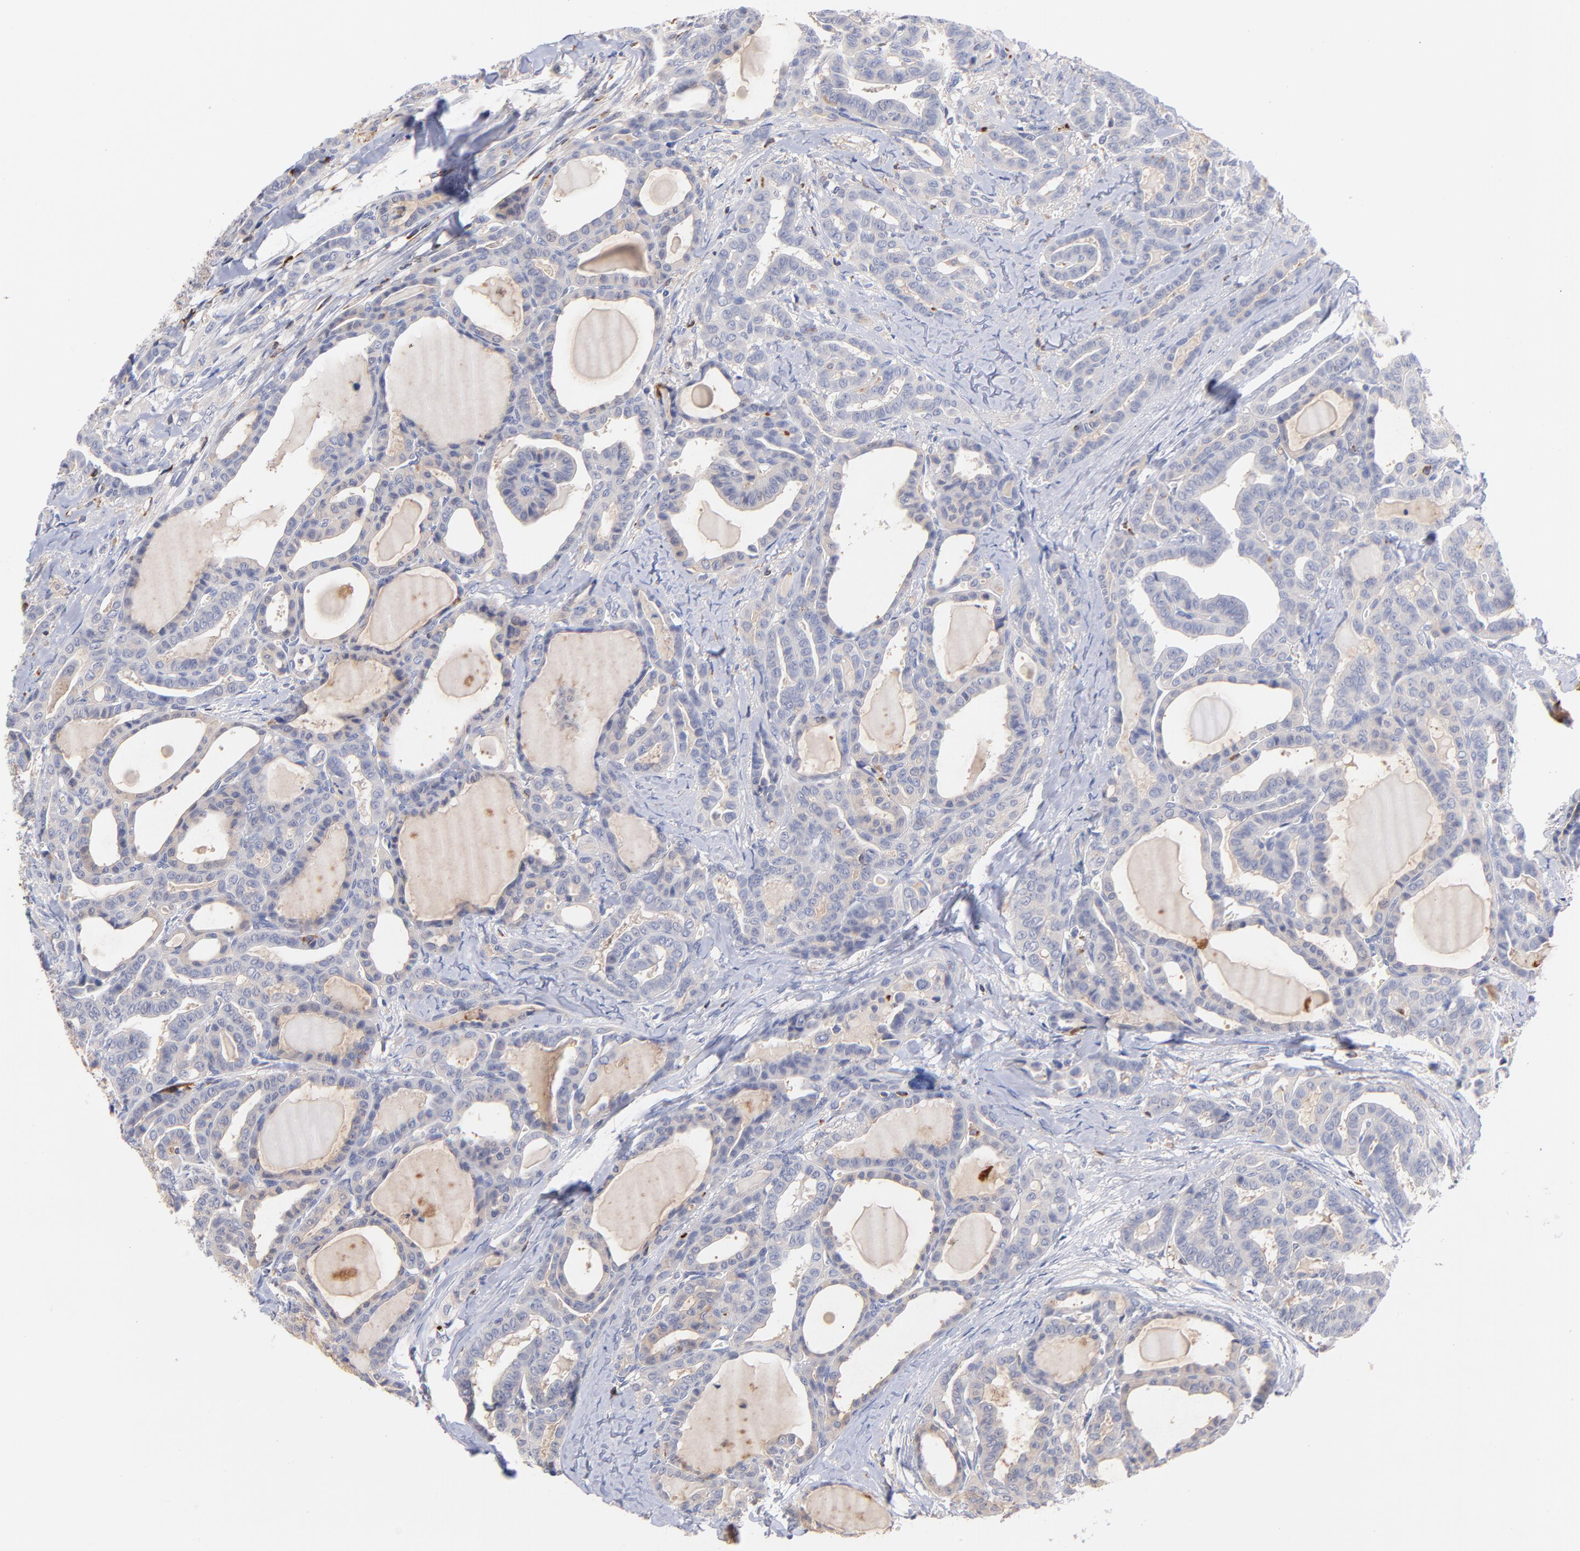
{"staining": {"intensity": "weak", "quantity": "<25%", "location": "cytoplasmic/membranous"}, "tissue": "thyroid cancer", "cell_type": "Tumor cells", "image_type": "cancer", "snomed": [{"axis": "morphology", "description": "Carcinoma, NOS"}, {"axis": "topography", "description": "Thyroid gland"}], "caption": "A micrograph of human carcinoma (thyroid) is negative for staining in tumor cells.", "gene": "KREMEN2", "patient": {"sex": "female", "age": 91}}